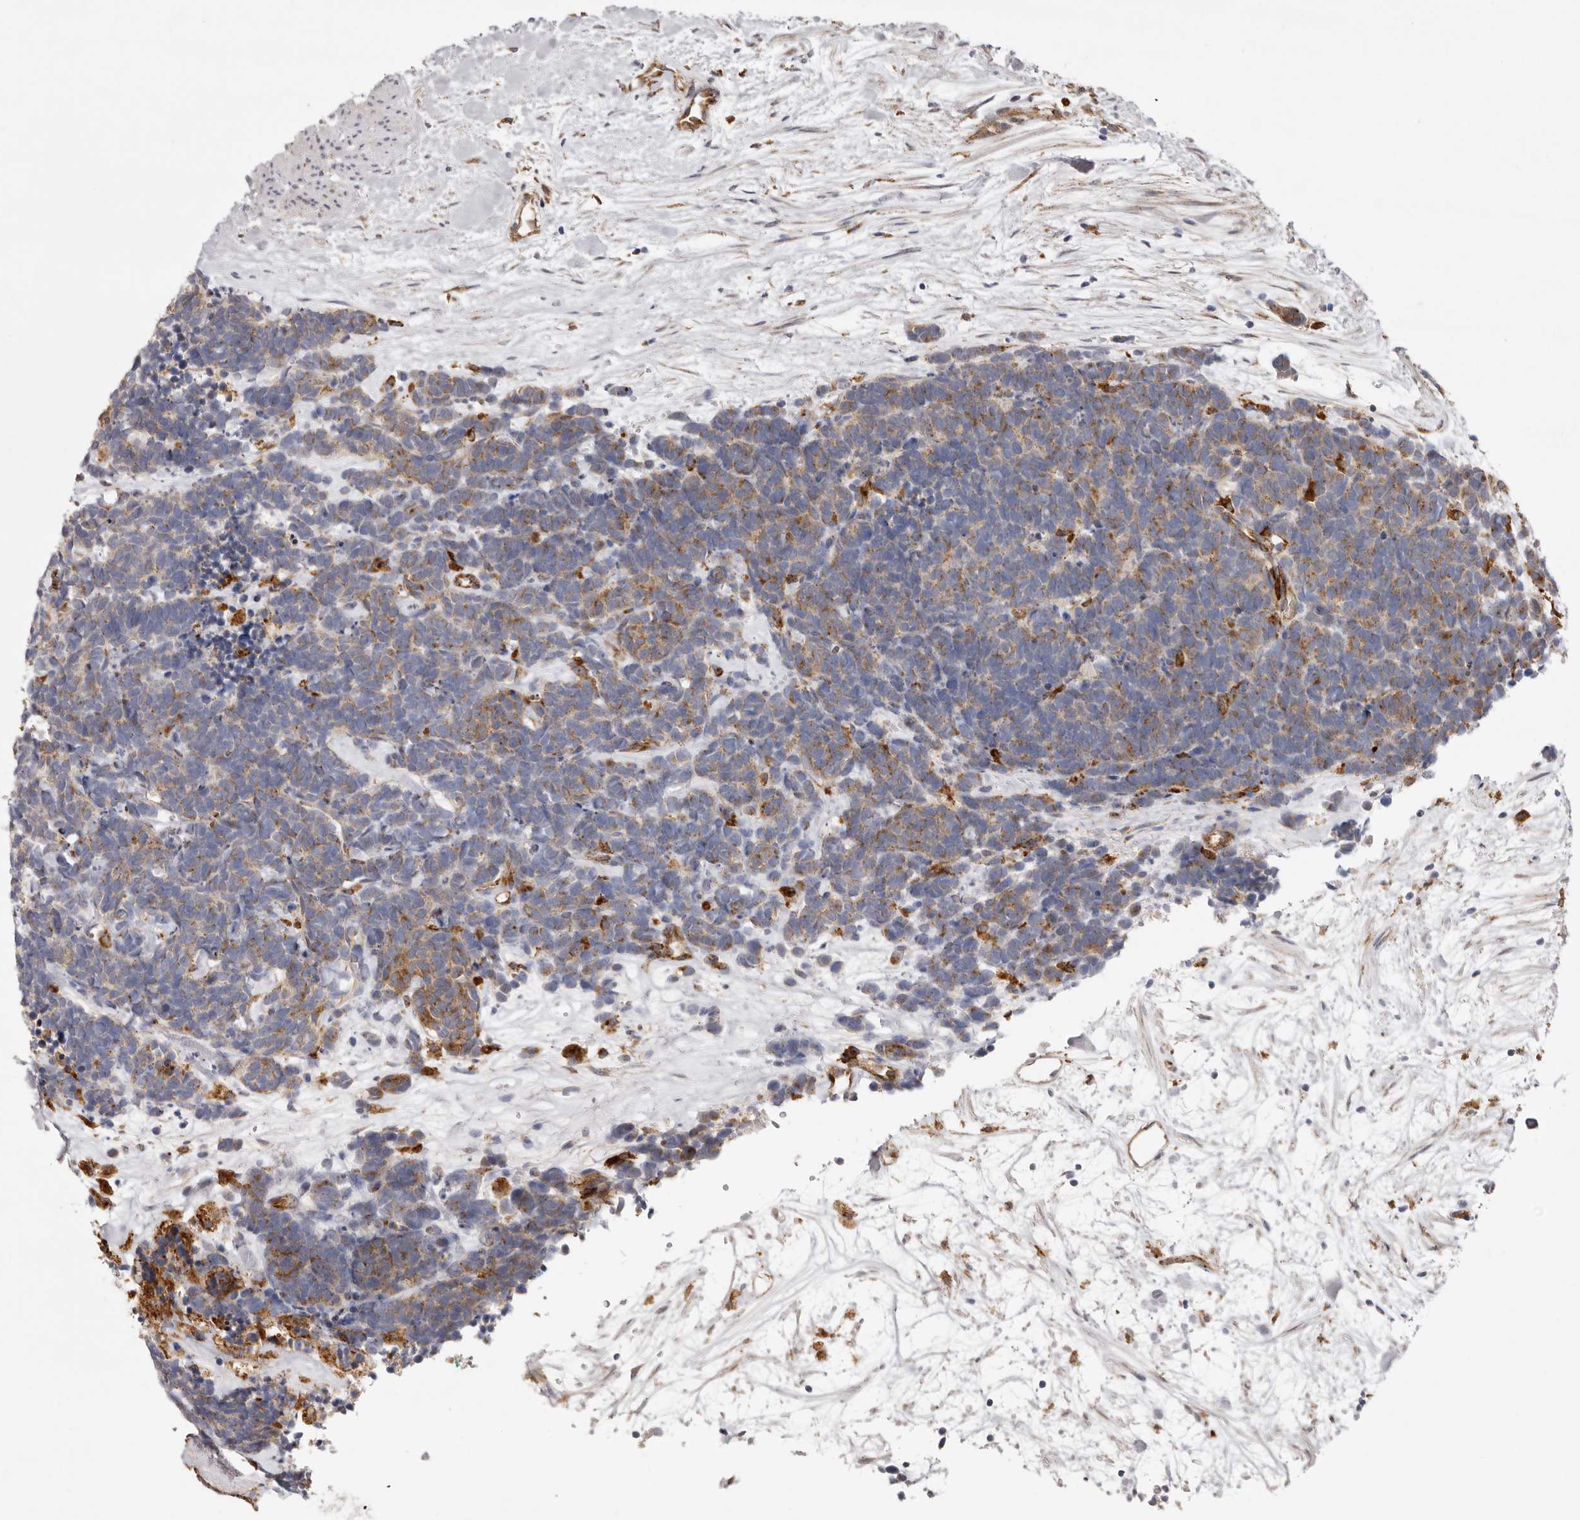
{"staining": {"intensity": "weak", "quantity": ">75%", "location": "cytoplasmic/membranous"}, "tissue": "carcinoid", "cell_type": "Tumor cells", "image_type": "cancer", "snomed": [{"axis": "morphology", "description": "Carcinoma, NOS"}, {"axis": "morphology", "description": "Carcinoid, malignant, NOS"}, {"axis": "topography", "description": "Urinary bladder"}], "caption": "An immunohistochemistry photomicrograph of tumor tissue is shown. Protein staining in brown highlights weak cytoplasmic/membranous positivity in carcinoid within tumor cells. (Brightfield microscopy of DAB IHC at high magnification).", "gene": "GRN", "patient": {"sex": "male", "age": 57}}